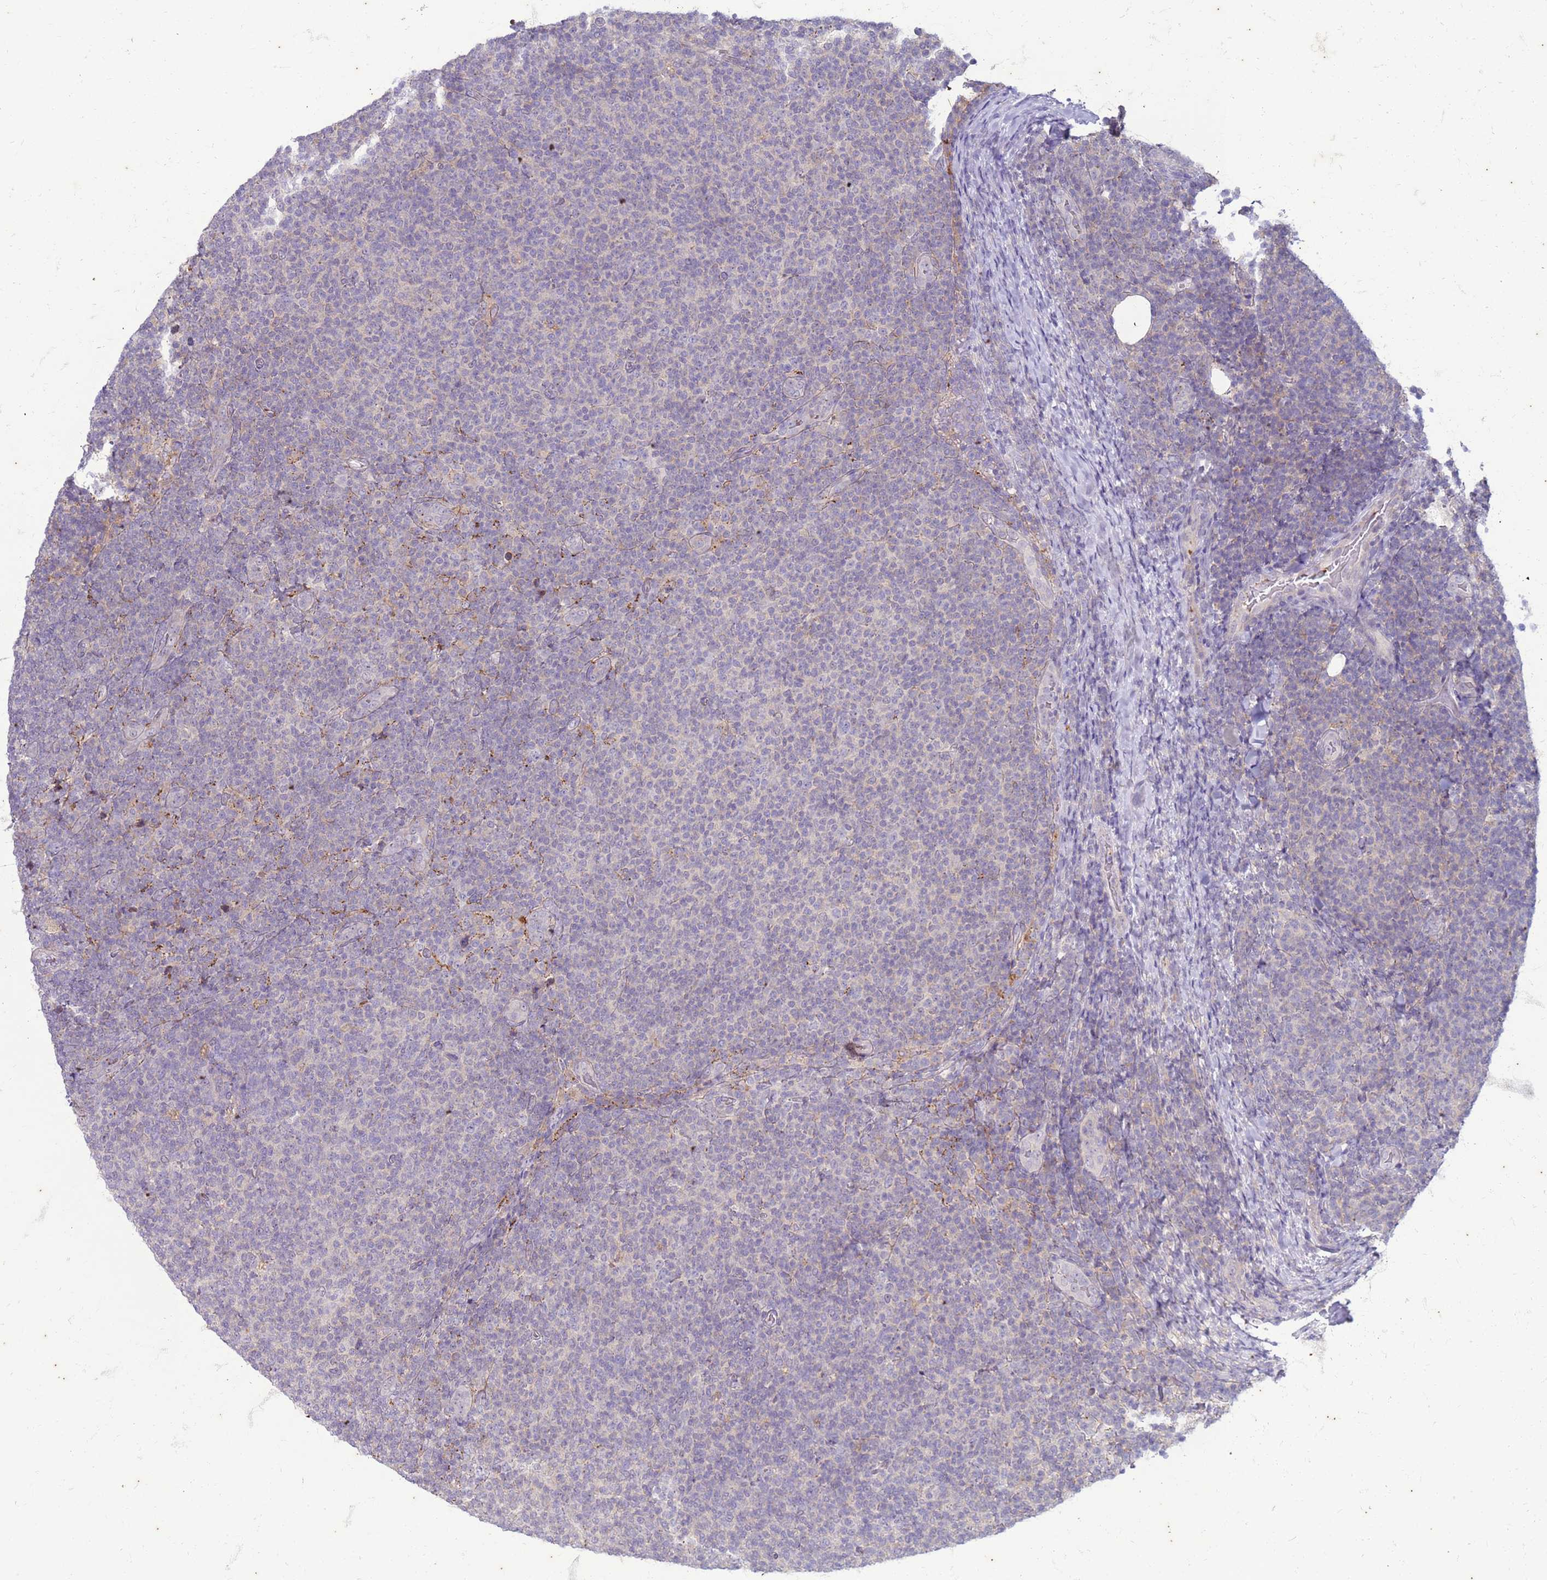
{"staining": {"intensity": "negative", "quantity": "none", "location": "none"}, "tissue": "lymphoma", "cell_type": "Tumor cells", "image_type": "cancer", "snomed": [{"axis": "morphology", "description": "Malignant lymphoma, non-Hodgkin's type, Low grade"}, {"axis": "topography", "description": "Lymph node"}], "caption": "This is a photomicrograph of IHC staining of lymphoma, which shows no expression in tumor cells.", "gene": "SLC15A3", "patient": {"sex": "male", "age": 66}}